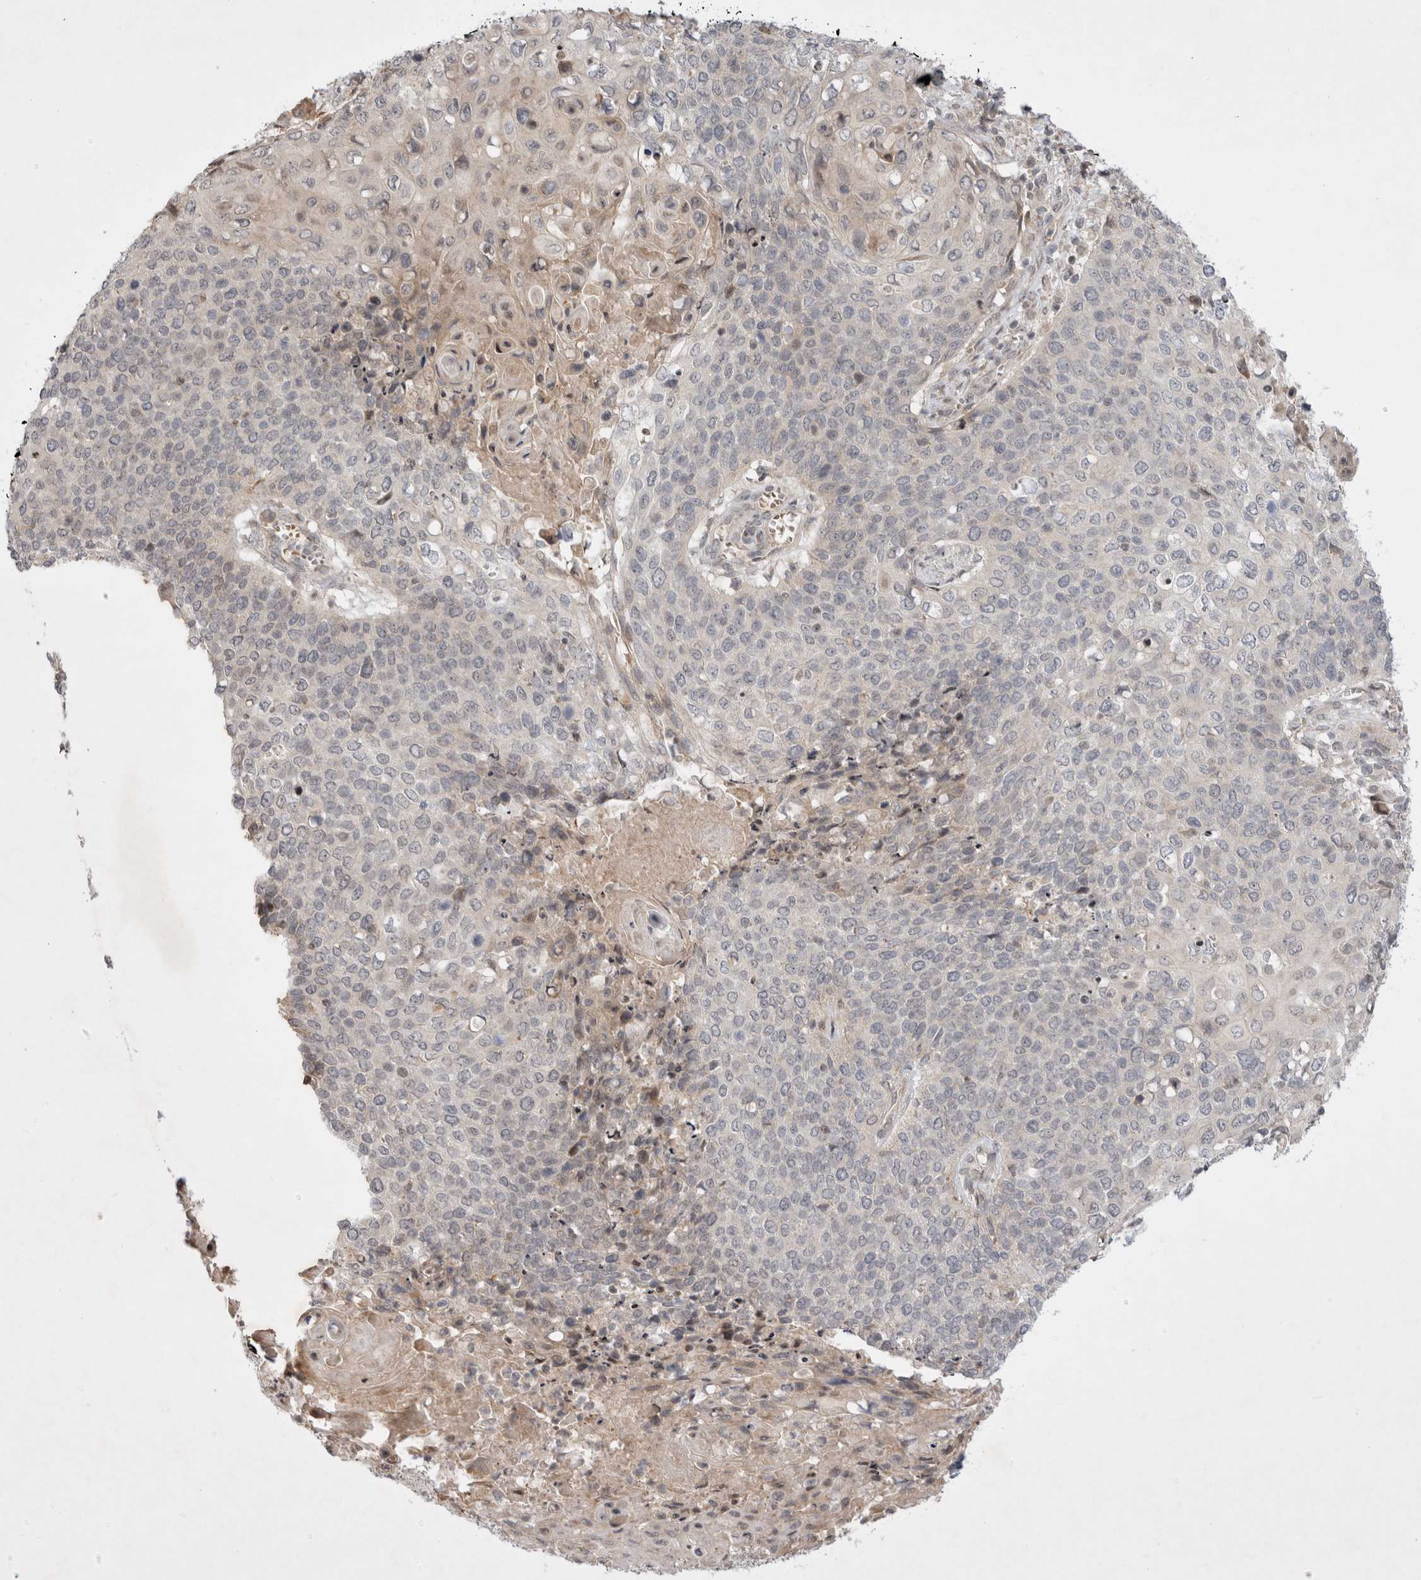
{"staining": {"intensity": "negative", "quantity": "none", "location": "none"}, "tissue": "cervical cancer", "cell_type": "Tumor cells", "image_type": "cancer", "snomed": [{"axis": "morphology", "description": "Squamous cell carcinoma, NOS"}, {"axis": "topography", "description": "Cervix"}], "caption": "Cervical squamous cell carcinoma was stained to show a protein in brown. There is no significant expression in tumor cells. (DAB immunohistochemistry (IHC) visualized using brightfield microscopy, high magnification).", "gene": "EIF2AK1", "patient": {"sex": "female", "age": 39}}